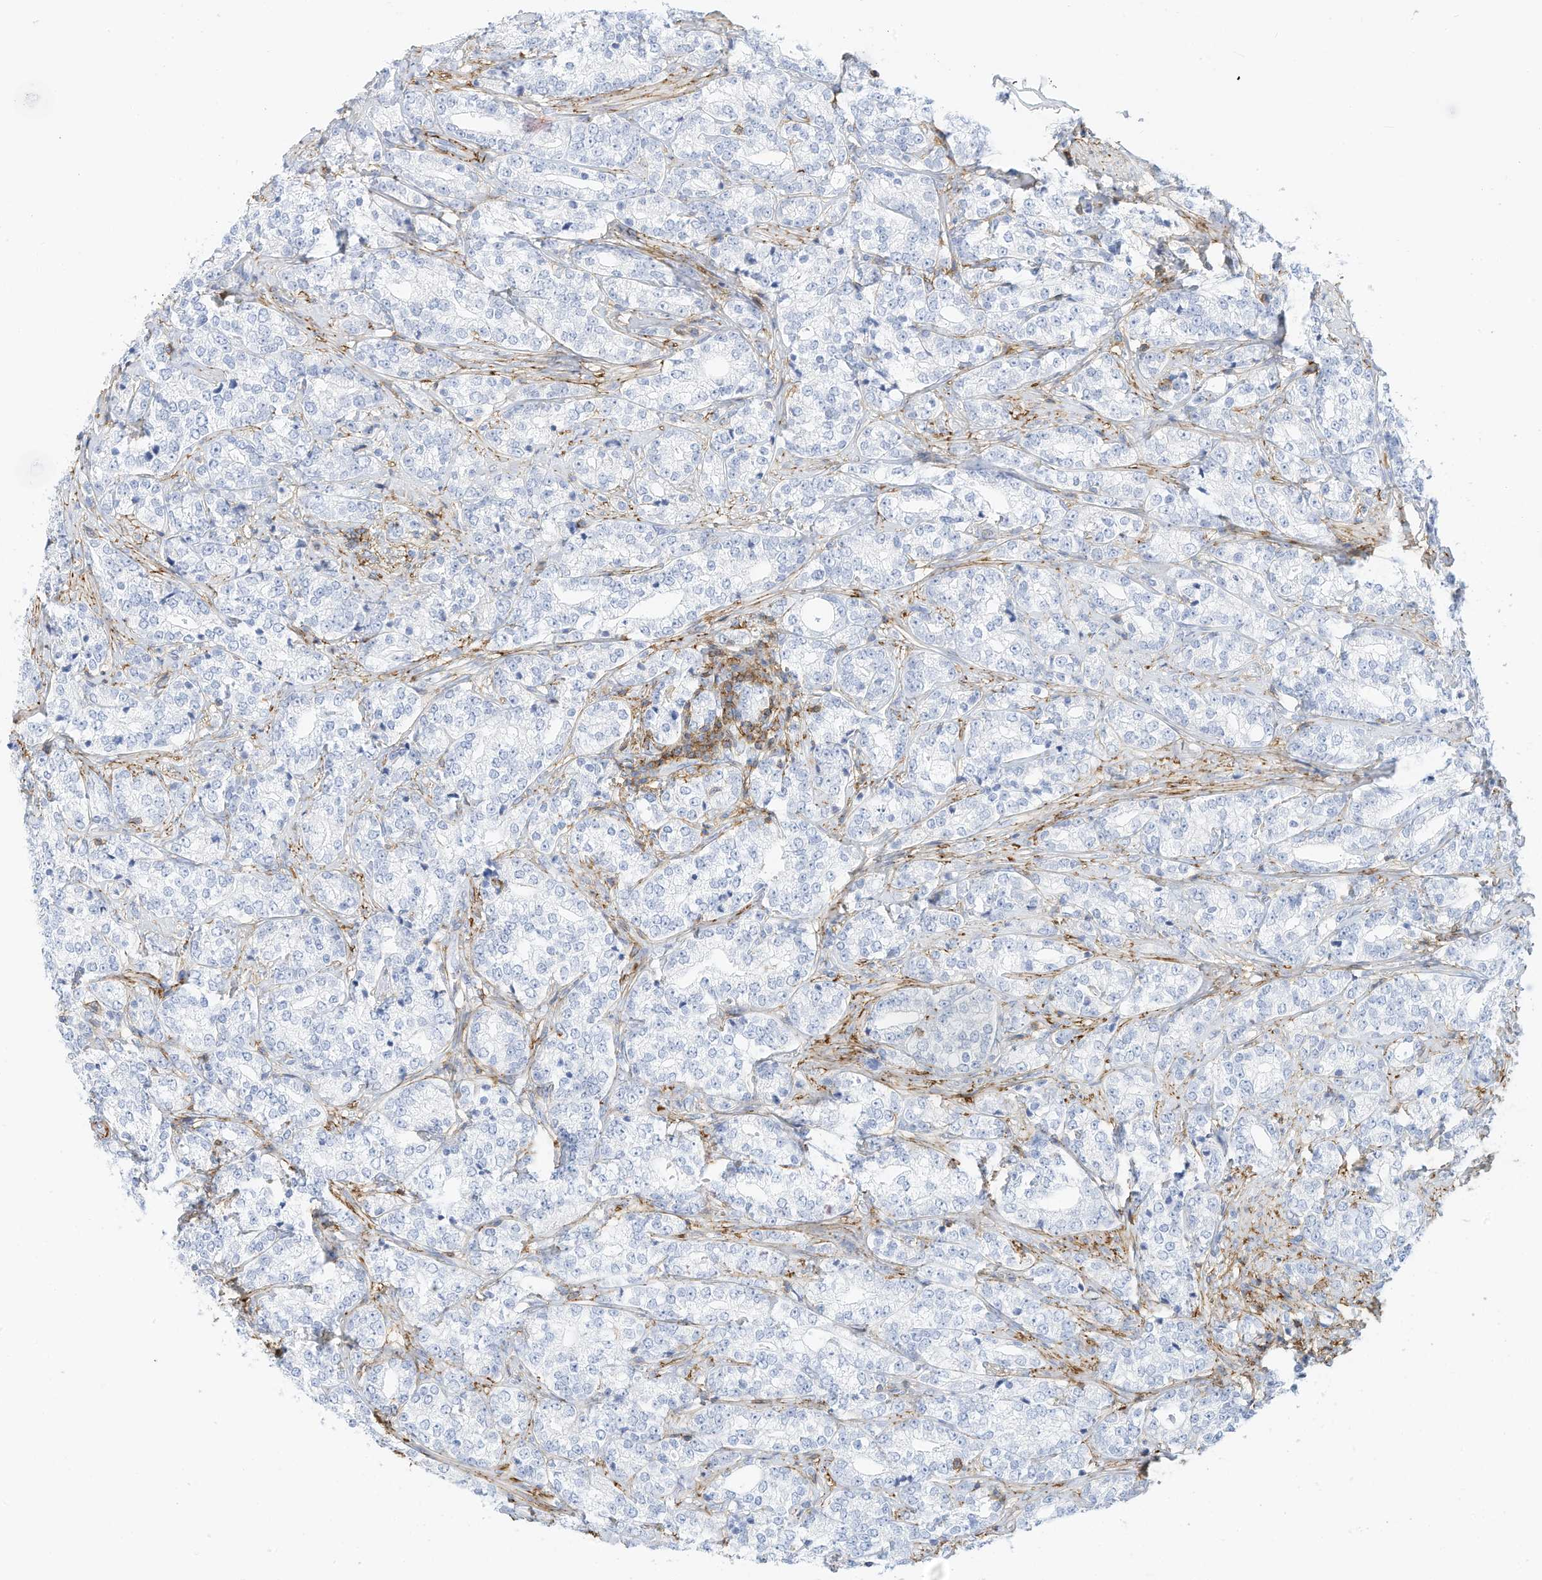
{"staining": {"intensity": "negative", "quantity": "none", "location": "none"}, "tissue": "prostate cancer", "cell_type": "Tumor cells", "image_type": "cancer", "snomed": [{"axis": "morphology", "description": "Adenocarcinoma, High grade"}, {"axis": "topography", "description": "Prostate"}], "caption": "Immunohistochemical staining of high-grade adenocarcinoma (prostate) shows no significant expression in tumor cells. (DAB (3,3'-diaminobenzidine) IHC visualized using brightfield microscopy, high magnification).", "gene": "TXNDC9", "patient": {"sex": "male", "age": 69}}